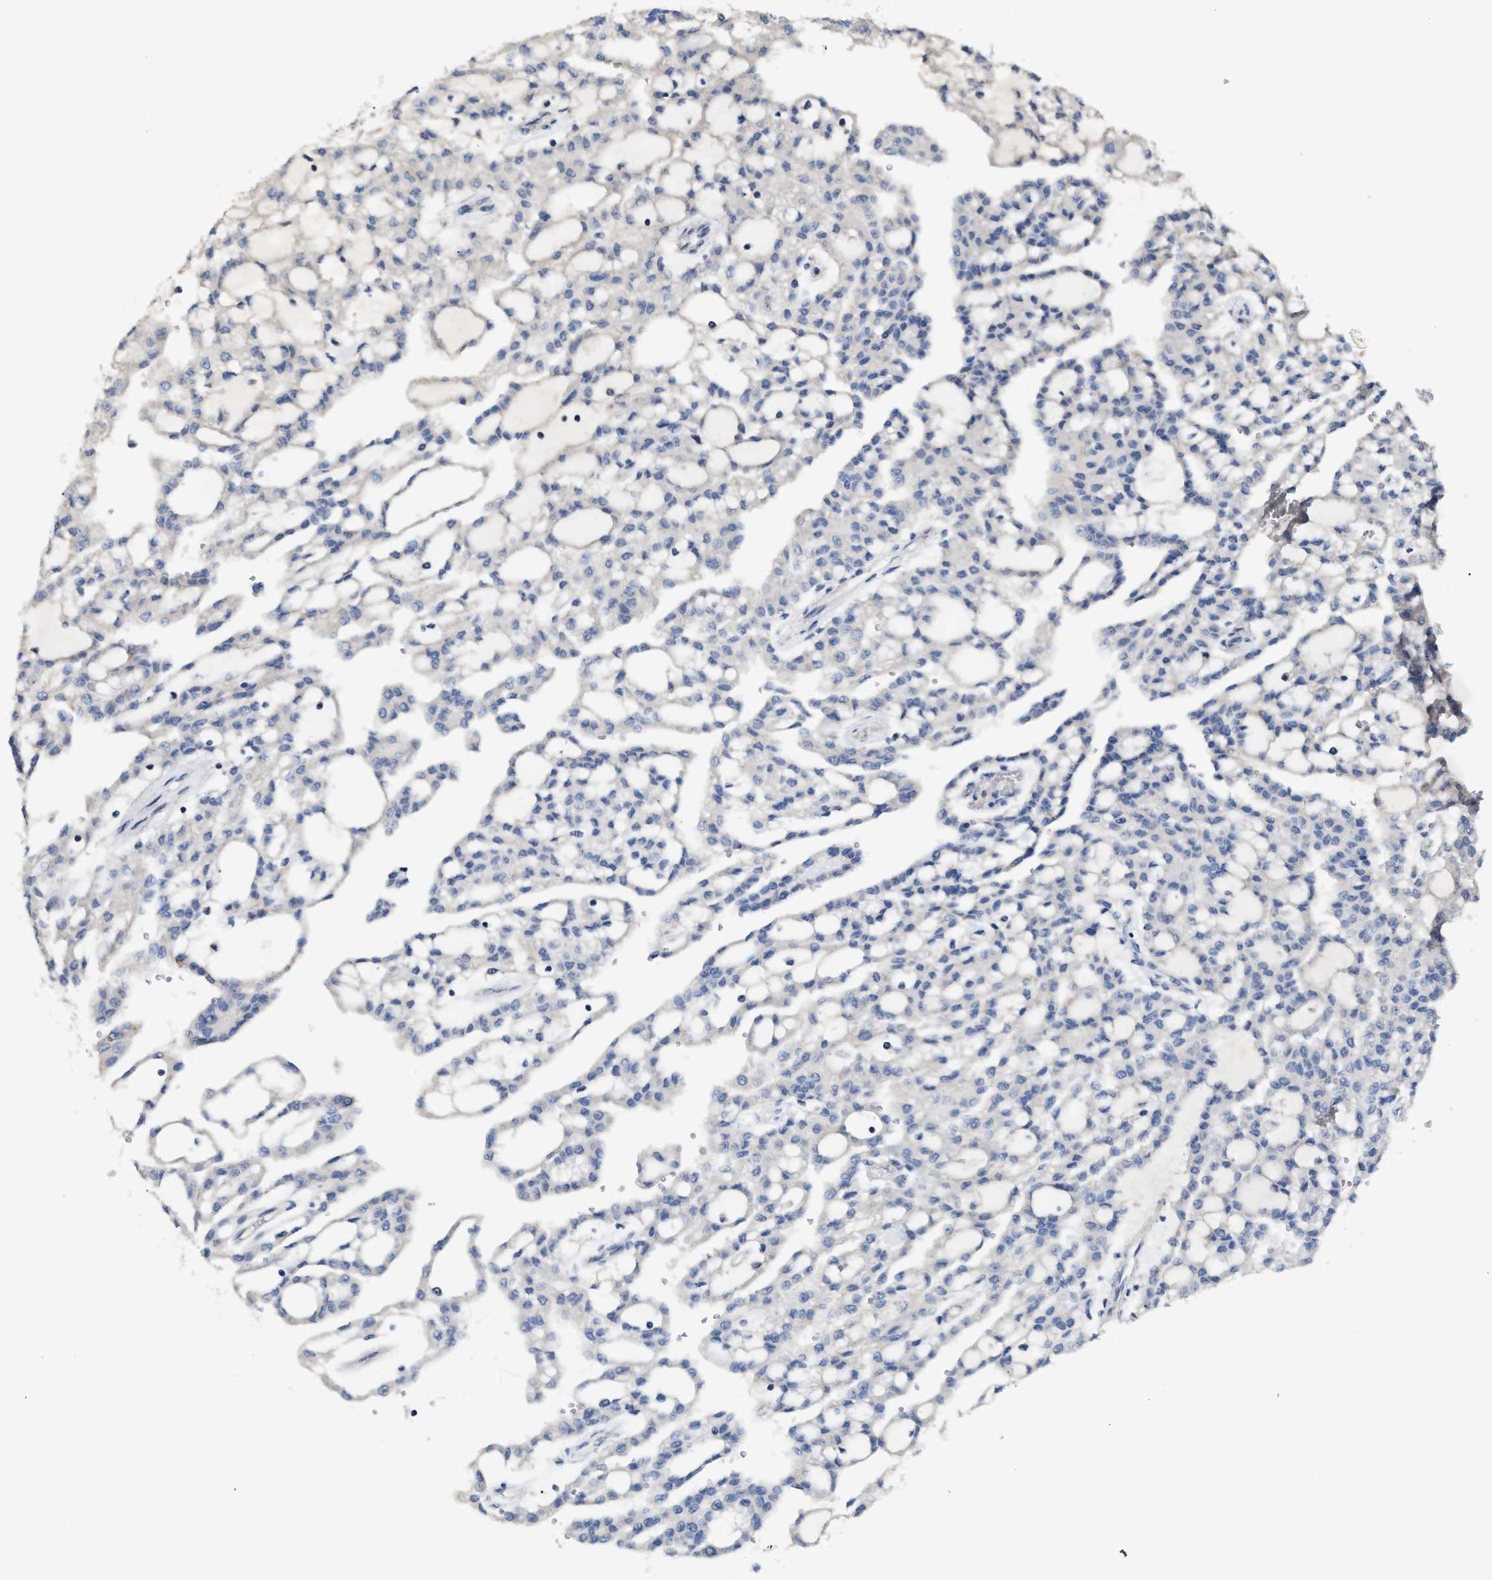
{"staining": {"intensity": "negative", "quantity": "none", "location": "none"}, "tissue": "renal cancer", "cell_type": "Tumor cells", "image_type": "cancer", "snomed": [{"axis": "morphology", "description": "Adenocarcinoma, NOS"}, {"axis": "topography", "description": "Kidney"}], "caption": "This is an immunohistochemistry photomicrograph of renal adenocarcinoma. There is no expression in tumor cells.", "gene": "DHX58", "patient": {"sex": "male", "age": 63}}